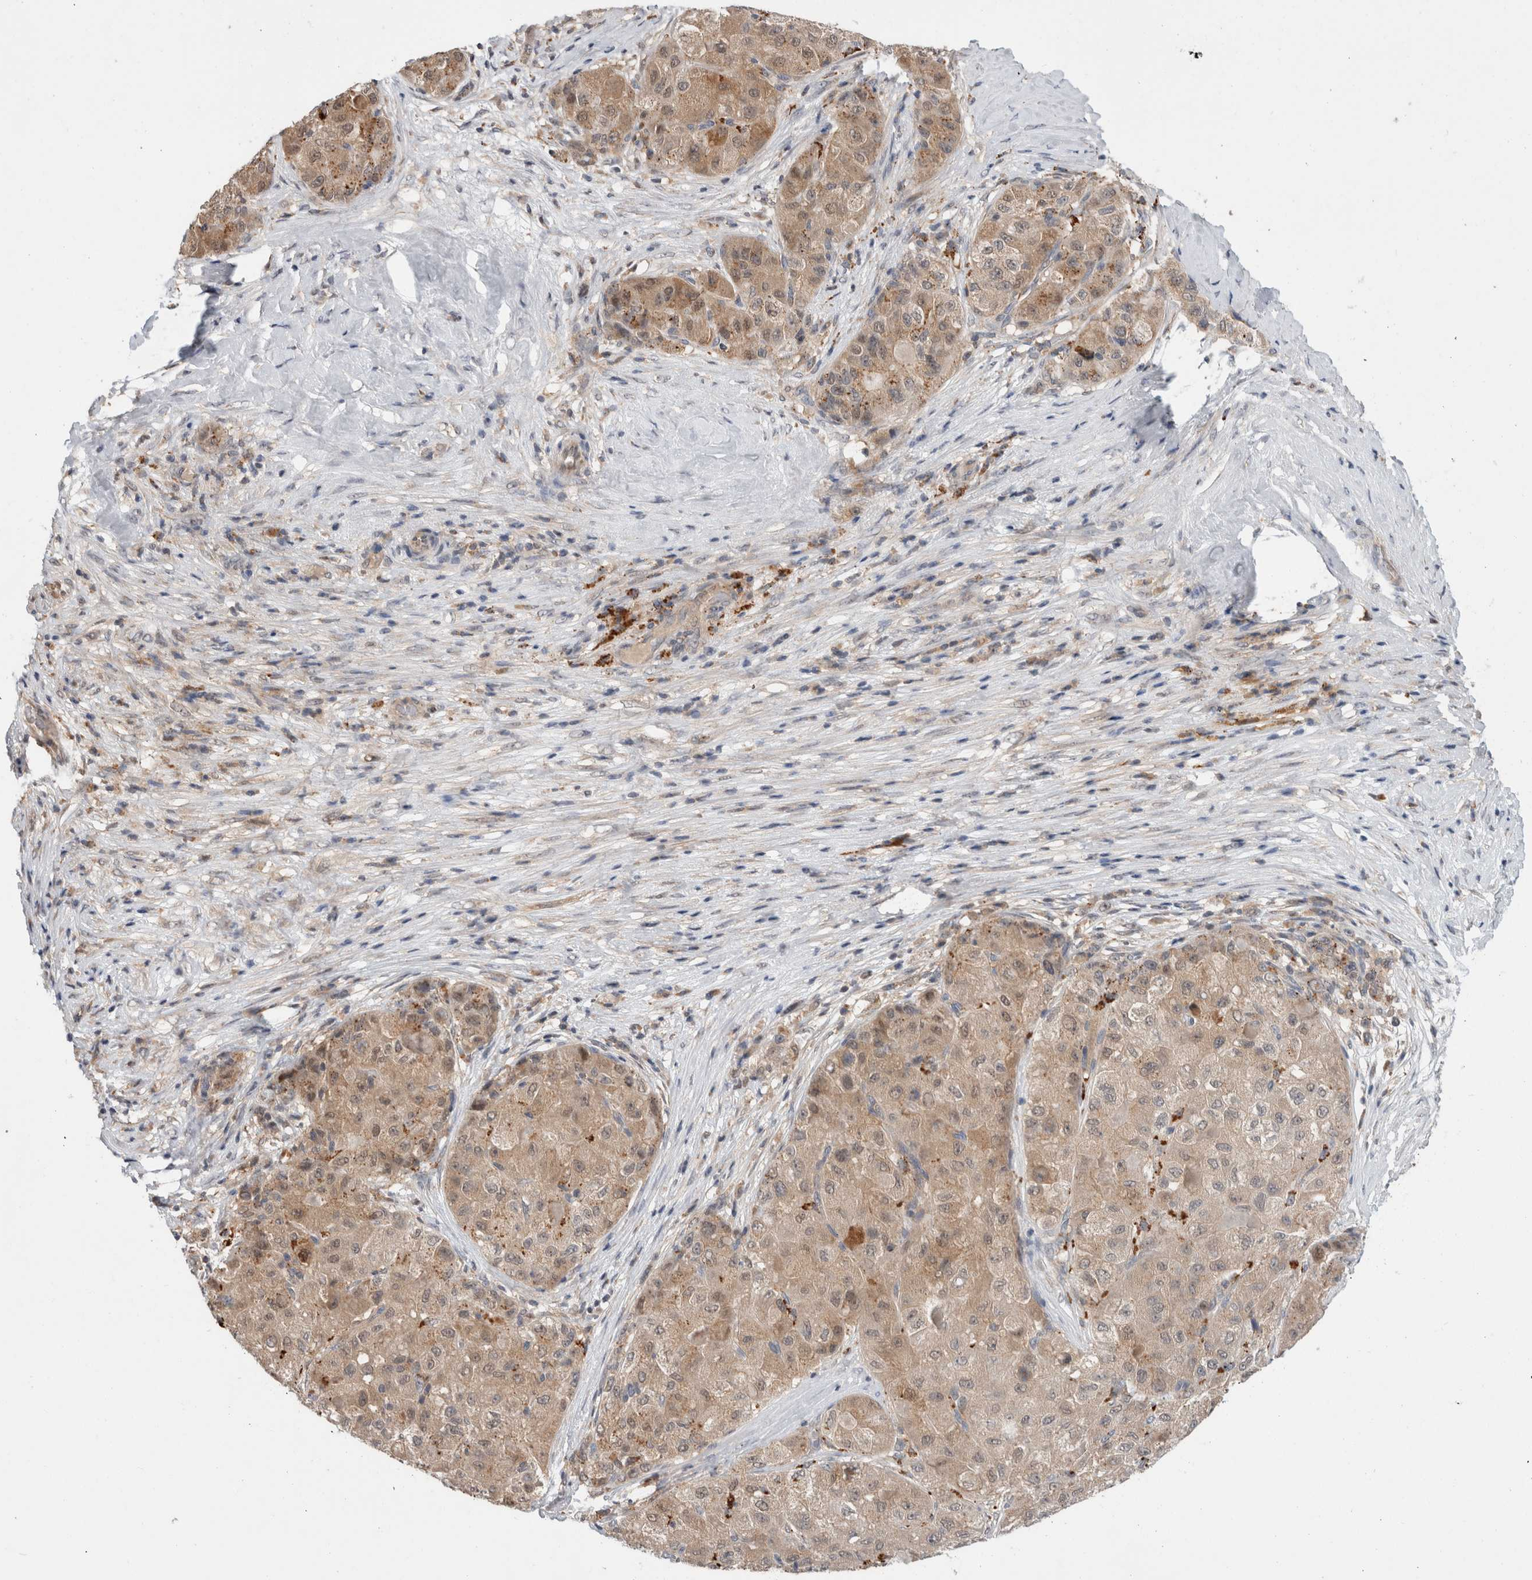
{"staining": {"intensity": "moderate", "quantity": ">75%", "location": "cytoplasmic/membranous"}, "tissue": "liver cancer", "cell_type": "Tumor cells", "image_type": "cancer", "snomed": [{"axis": "morphology", "description": "Carcinoma, Hepatocellular, NOS"}, {"axis": "topography", "description": "Liver"}], "caption": "Liver cancer was stained to show a protein in brown. There is medium levels of moderate cytoplasmic/membranous positivity in approximately >75% of tumor cells.", "gene": "MRPL37", "patient": {"sex": "male", "age": 80}}